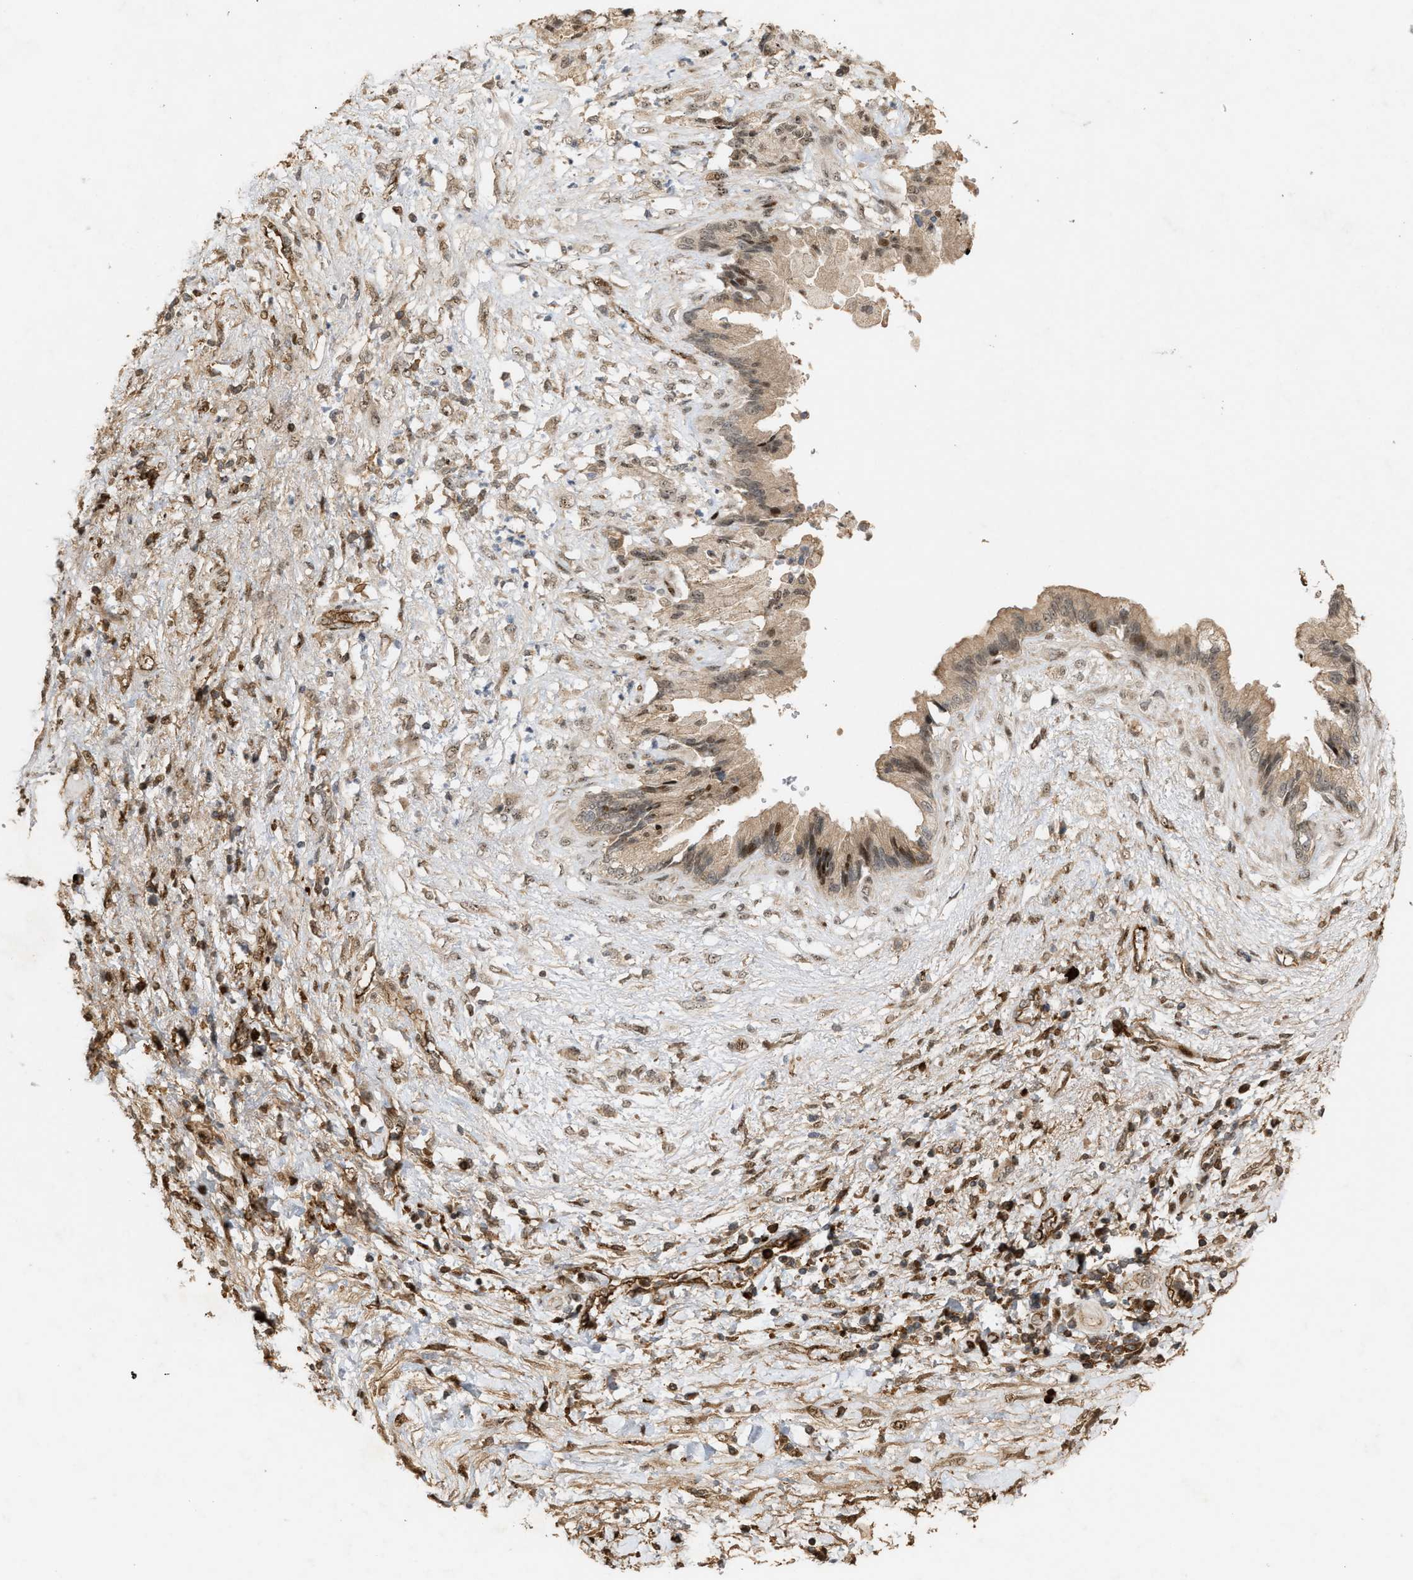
{"staining": {"intensity": "weak", "quantity": ">75%", "location": "cytoplasmic/membranous,nuclear"}, "tissue": "pancreatic cancer", "cell_type": "Tumor cells", "image_type": "cancer", "snomed": [{"axis": "morphology", "description": "Adenocarcinoma, NOS"}, {"axis": "topography", "description": "Pancreas"}], "caption": "IHC image of adenocarcinoma (pancreatic) stained for a protein (brown), which shows low levels of weak cytoplasmic/membranous and nuclear expression in approximately >75% of tumor cells.", "gene": "ZFAND5", "patient": {"sex": "female", "age": 60}}